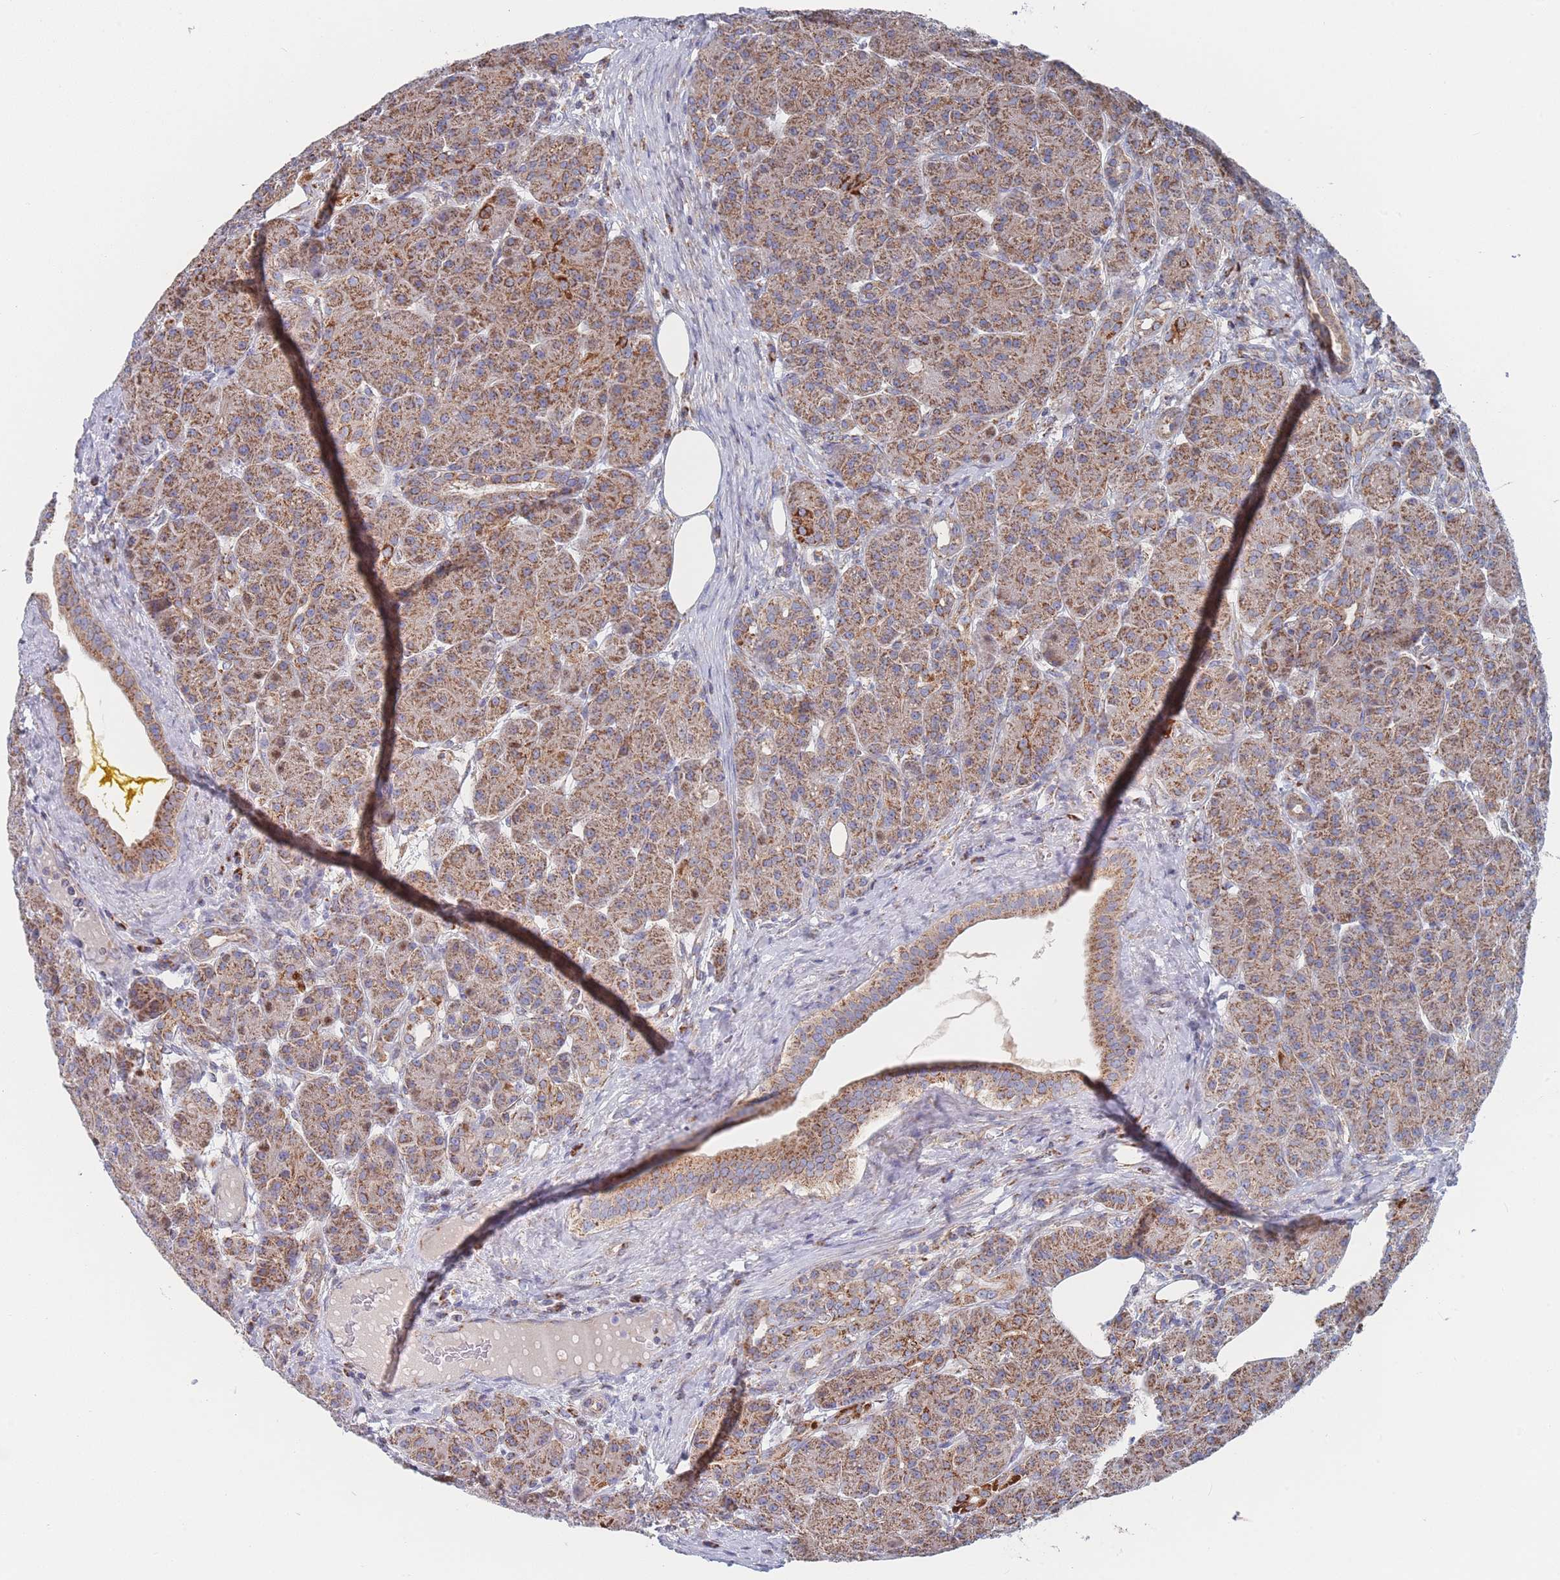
{"staining": {"intensity": "moderate", "quantity": ">75%", "location": "cytoplasmic/membranous"}, "tissue": "pancreas", "cell_type": "Exocrine glandular cells", "image_type": "normal", "snomed": [{"axis": "morphology", "description": "Normal tissue, NOS"}, {"axis": "topography", "description": "Pancreas"}], "caption": "Exocrine glandular cells reveal medium levels of moderate cytoplasmic/membranous positivity in approximately >75% of cells in unremarkable human pancreas.", "gene": "IKZF4", "patient": {"sex": "male", "age": 63}}